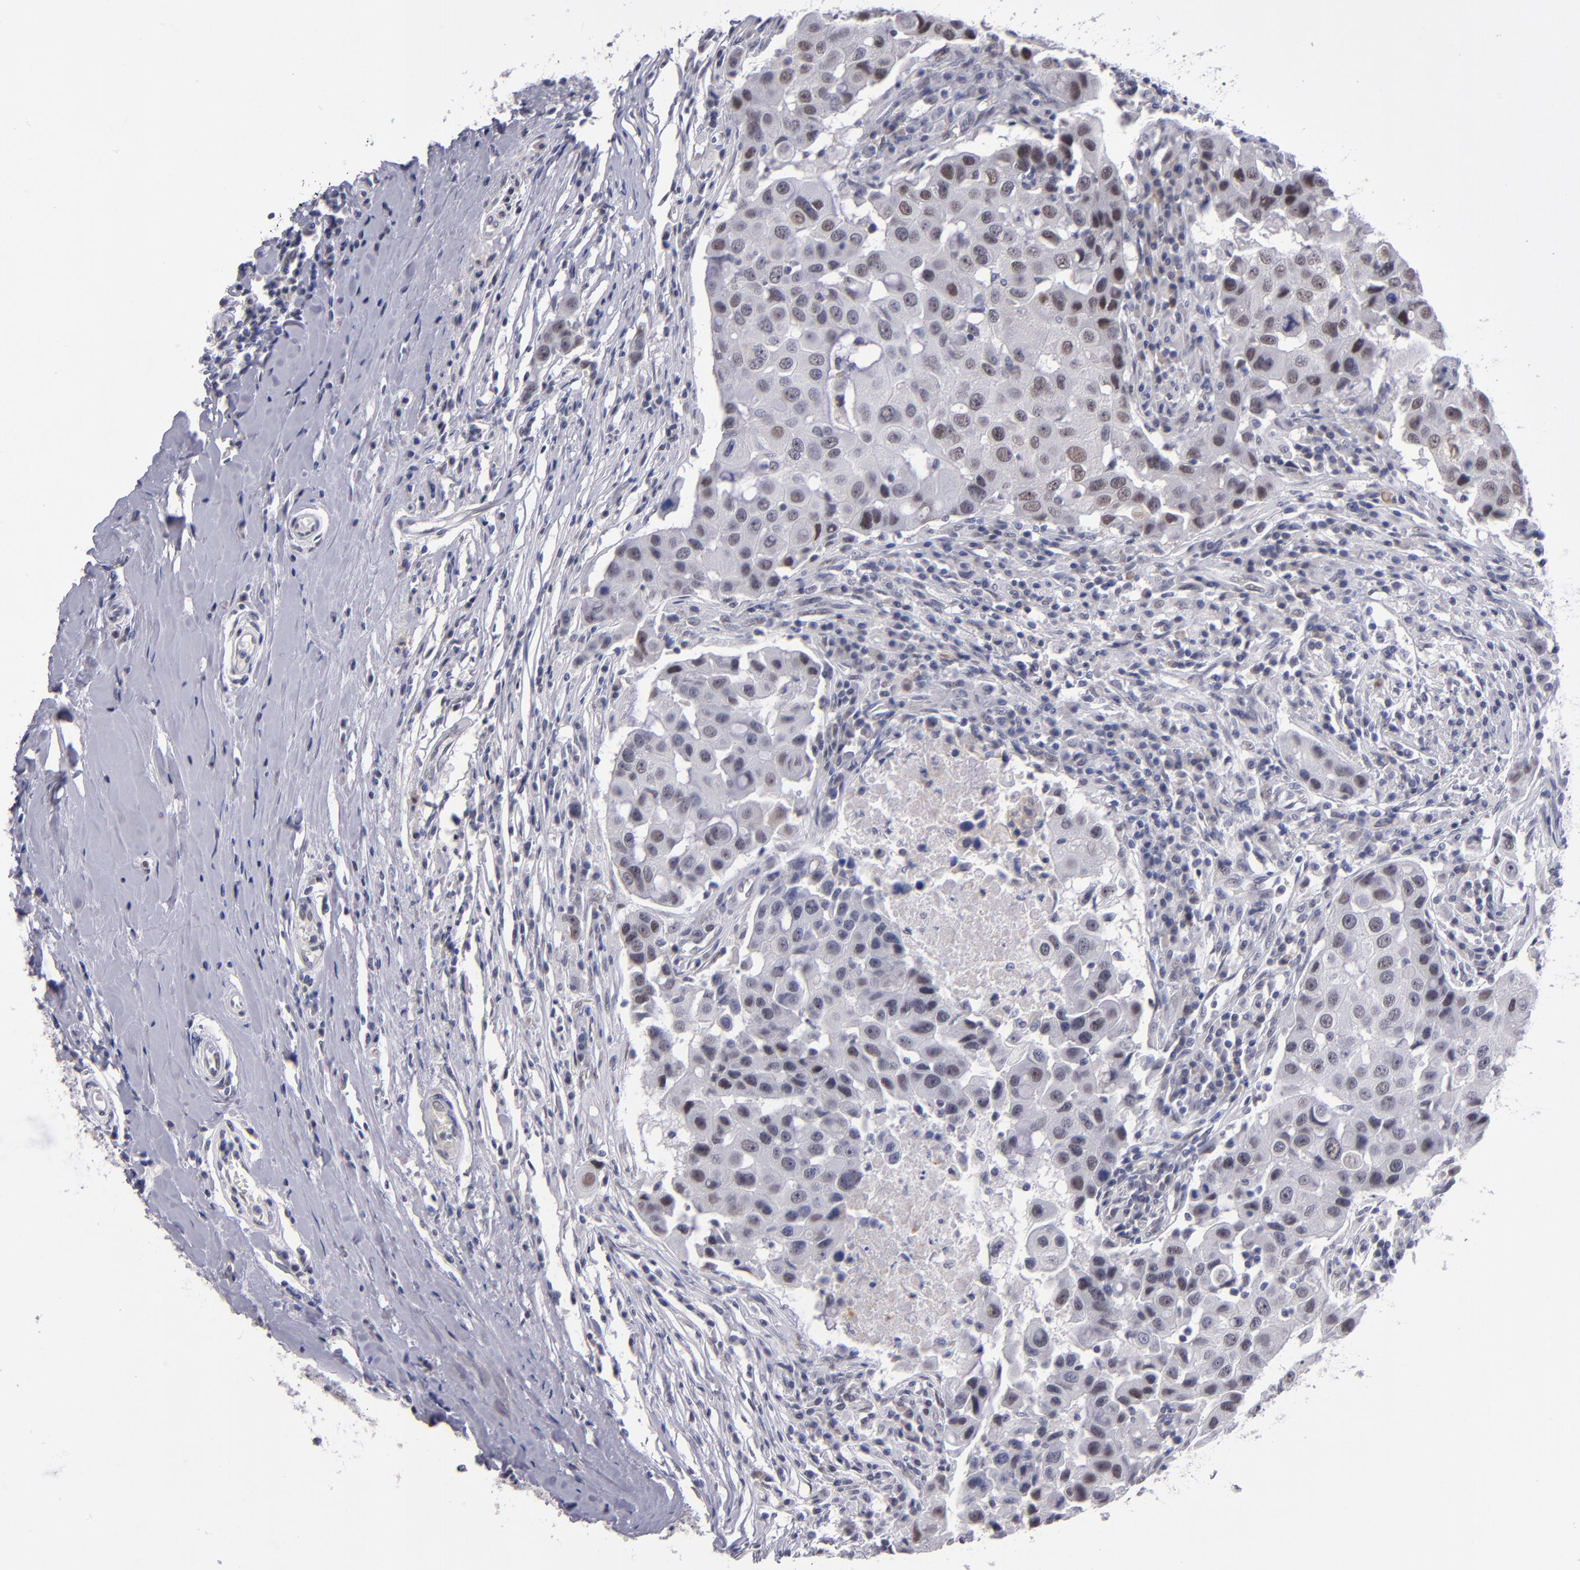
{"staining": {"intensity": "weak", "quantity": "25%-75%", "location": "nuclear"}, "tissue": "breast cancer", "cell_type": "Tumor cells", "image_type": "cancer", "snomed": [{"axis": "morphology", "description": "Duct carcinoma"}, {"axis": "topography", "description": "Breast"}], "caption": "Invasive ductal carcinoma (breast) stained with a protein marker exhibits weak staining in tumor cells.", "gene": "OTUB2", "patient": {"sex": "female", "age": 27}}